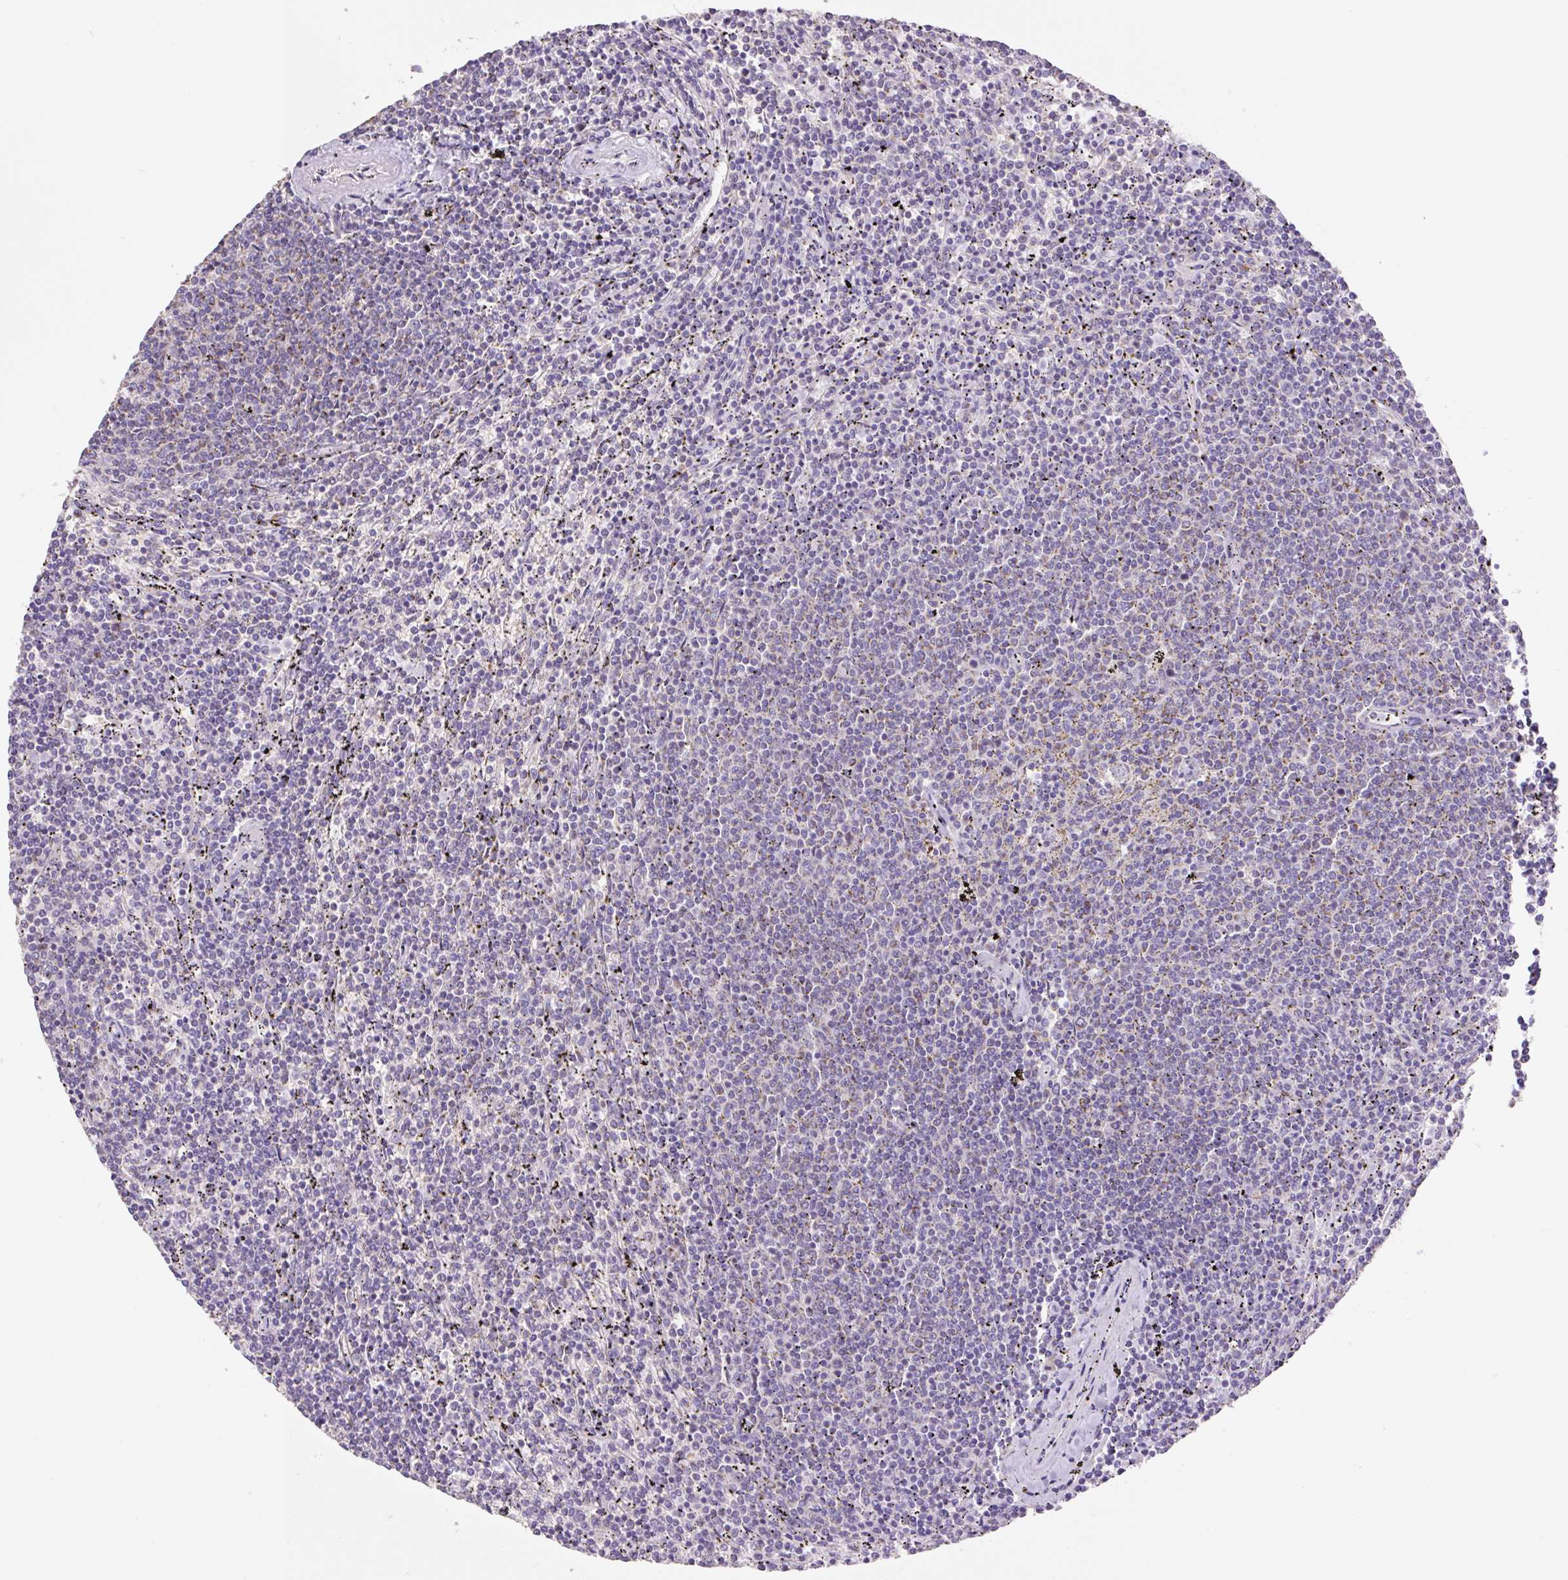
{"staining": {"intensity": "negative", "quantity": "none", "location": "none"}, "tissue": "lymphoma", "cell_type": "Tumor cells", "image_type": "cancer", "snomed": [{"axis": "morphology", "description": "Malignant lymphoma, non-Hodgkin's type, Low grade"}, {"axis": "topography", "description": "Spleen"}], "caption": "IHC photomicrograph of neoplastic tissue: malignant lymphoma, non-Hodgkin's type (low-grade) stained with DAB shows no significant protein staining in tumor cells.", "gene": "COPZ2", "patient": {"sex": "female", "age": 50}}